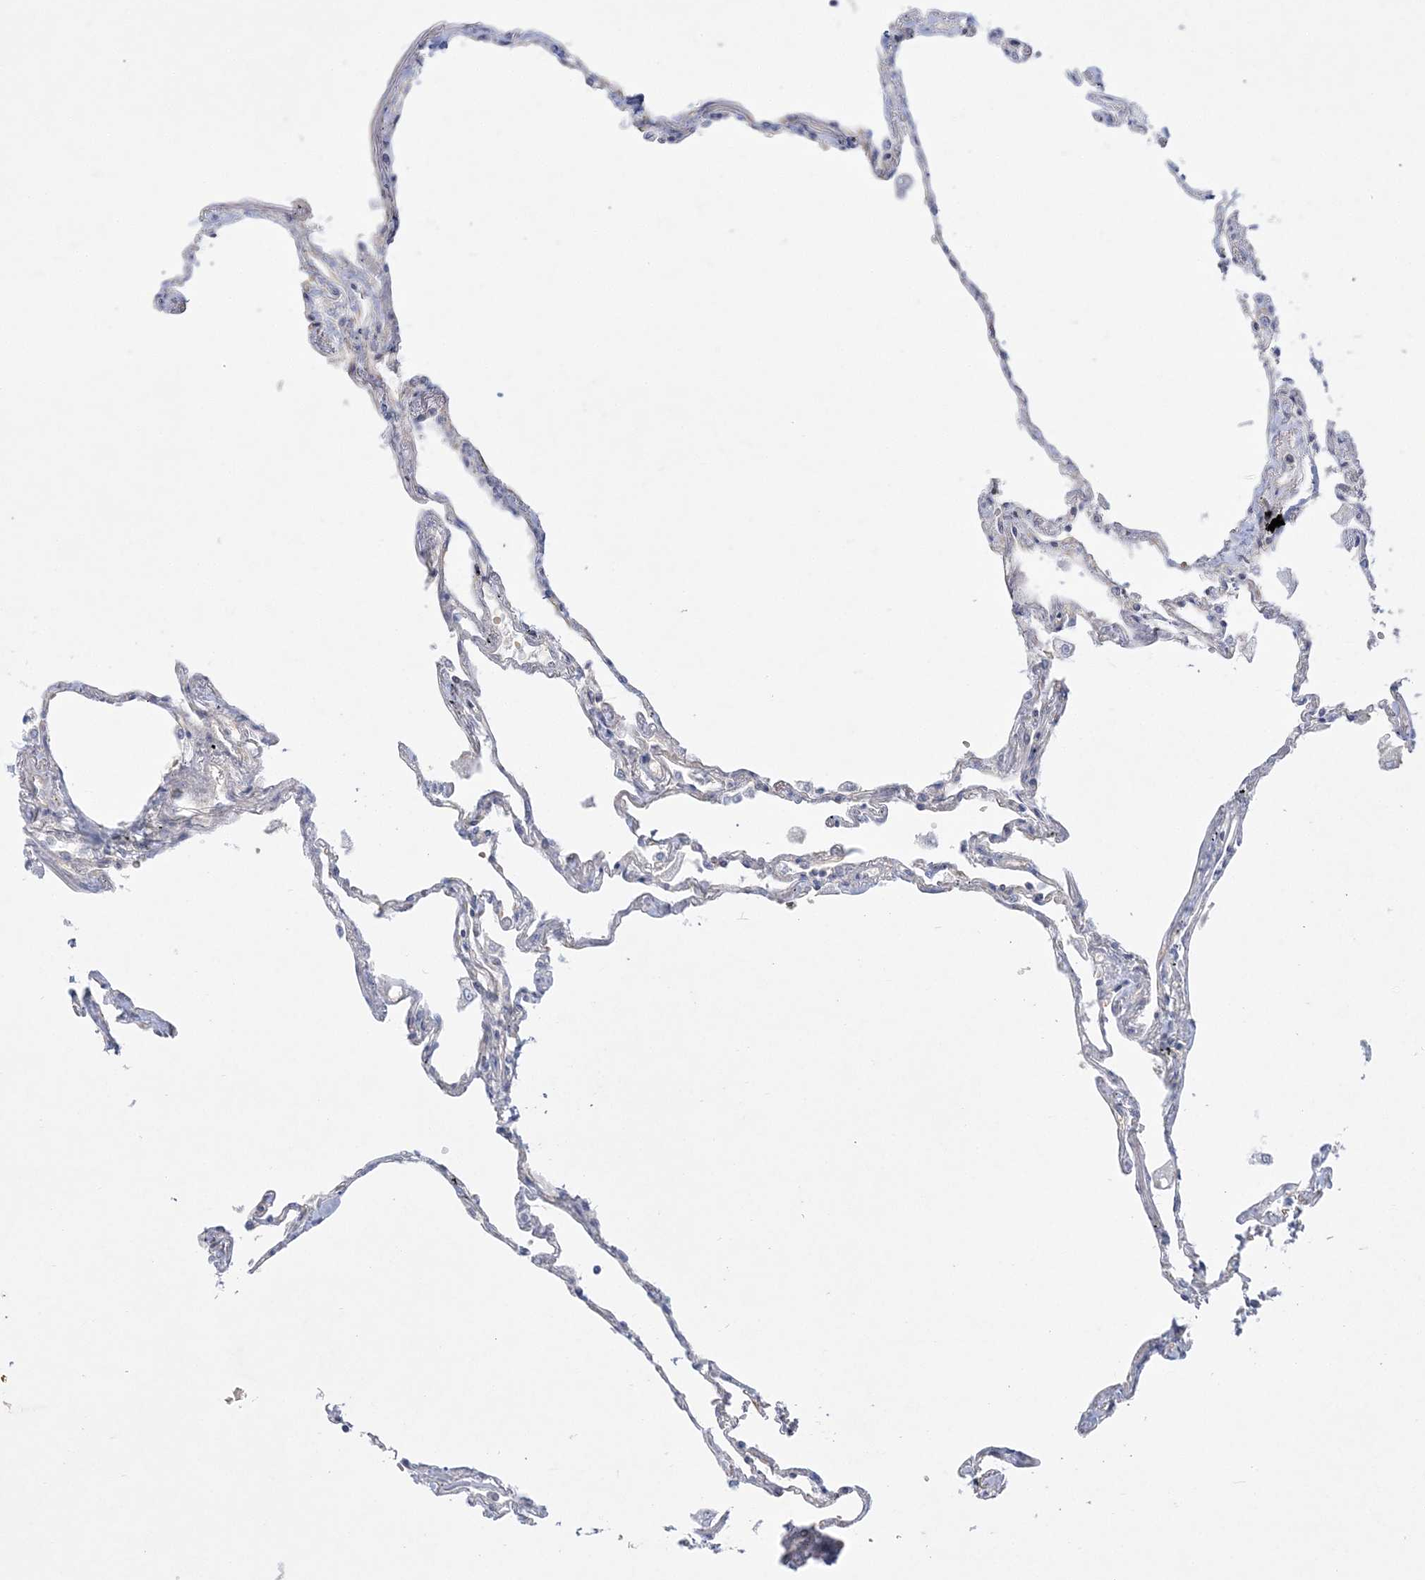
{"staining": {"intensity": "negative", "quantity": "none", "location": "none"}, "tissue": "lung", "cell_type": "Alveolar cells", "image_type": "normal", "snomed": [{"axis": "morphology", "description": "Normal tissue, NOS"}, {"axis": "topography", "description": "Lung"}], "caption": "Lung stained for a protein using immunohistochemistry (IHC) exhibits no positivity alveolar cells.", "gene": "ADAMTS12", "patient": {"sex": "female", "age": 67}}